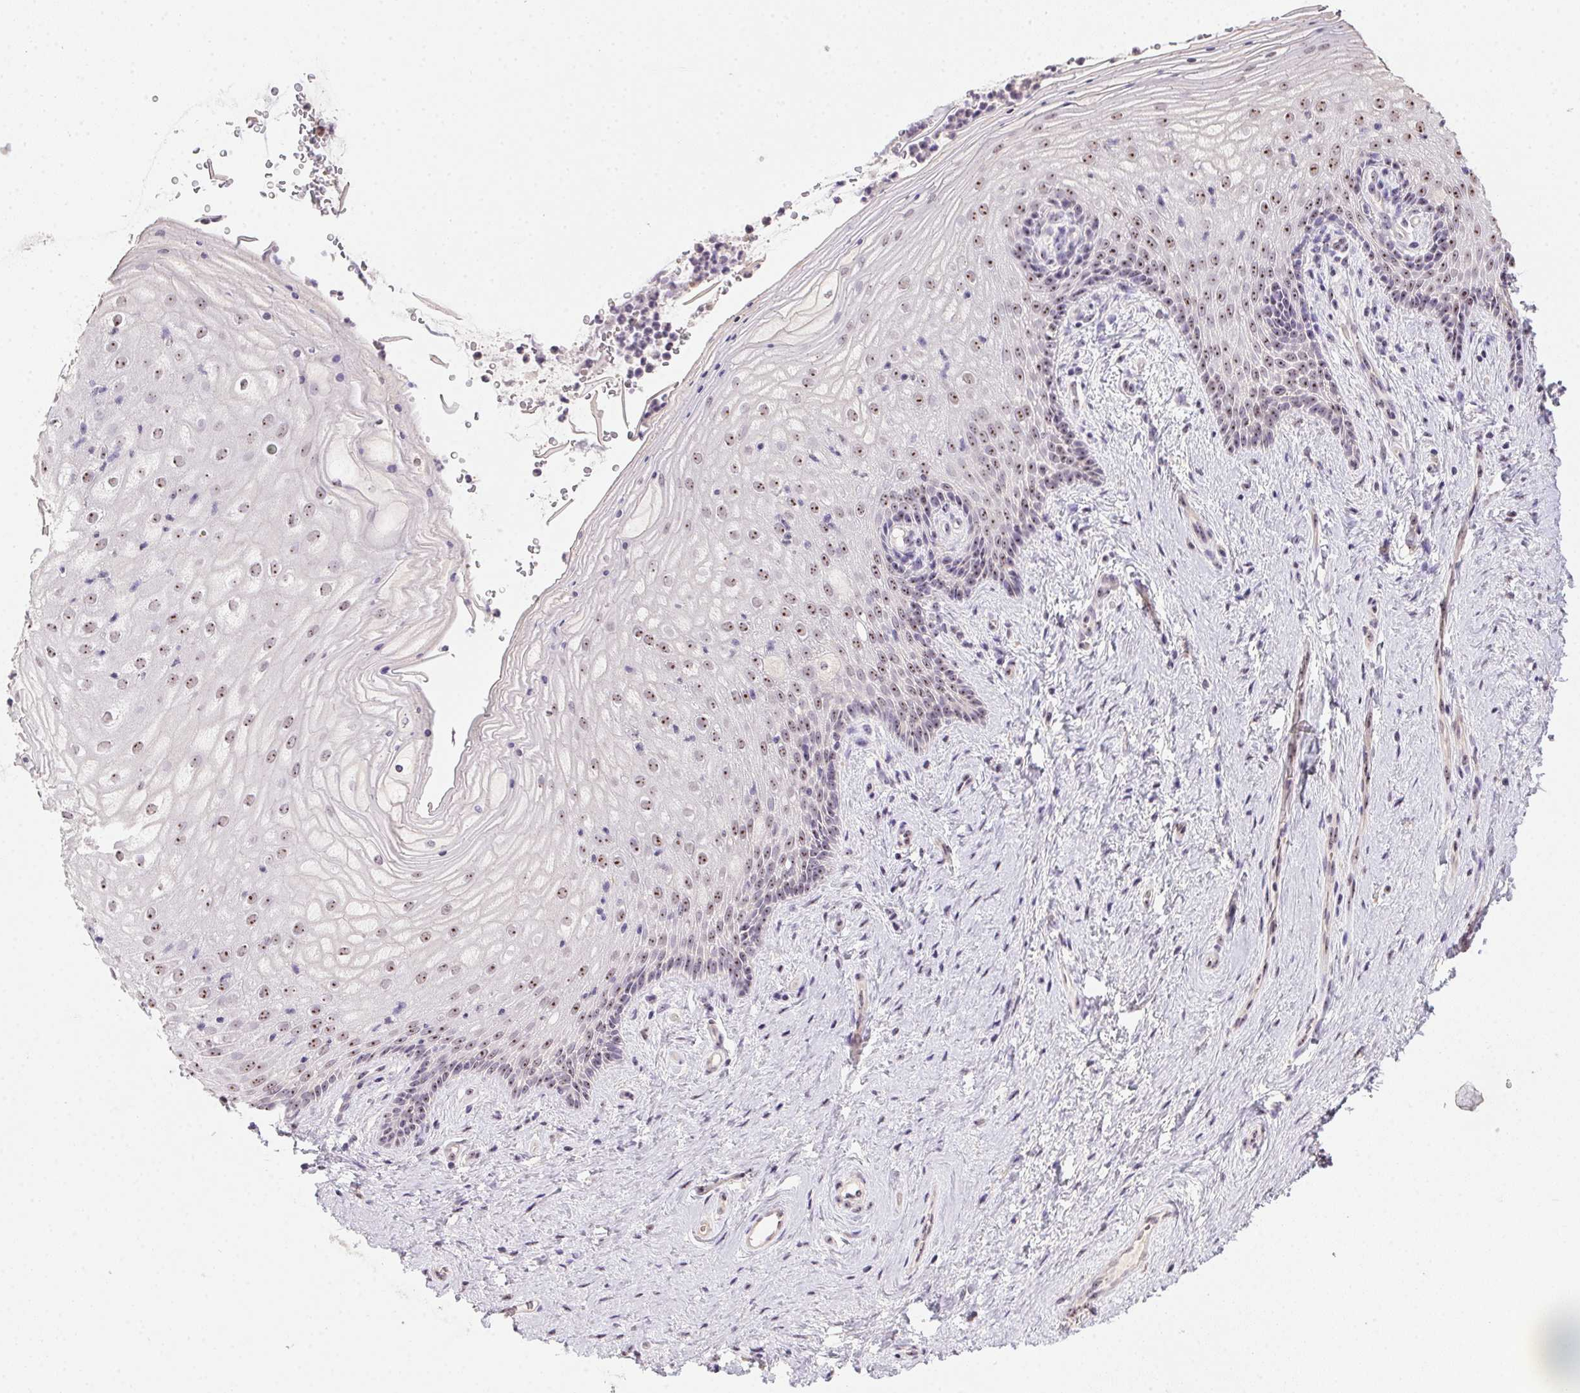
{"staining": {"intensity": "weak", "quantity": ">75%", "location": "nuclear"}, "tissue": "vagina", "cell_type": "Squamous epithelial cells", "image_type": "normal", "snomed": [{"axis": "morphology", "description": "Normal tissue, NOS"}, {"axis": "topography", "description": "Vagina"}], "caption": "Immunohistochemistry (DAB) staining of benign vagina displays weak nuclear protein expression in about >75% of squamous epithelial cells. (Brightfield microscopy of DAB IHC at high magnification).", "gene": "BATF2", "patient": {"sex": "female", "age": 45}}